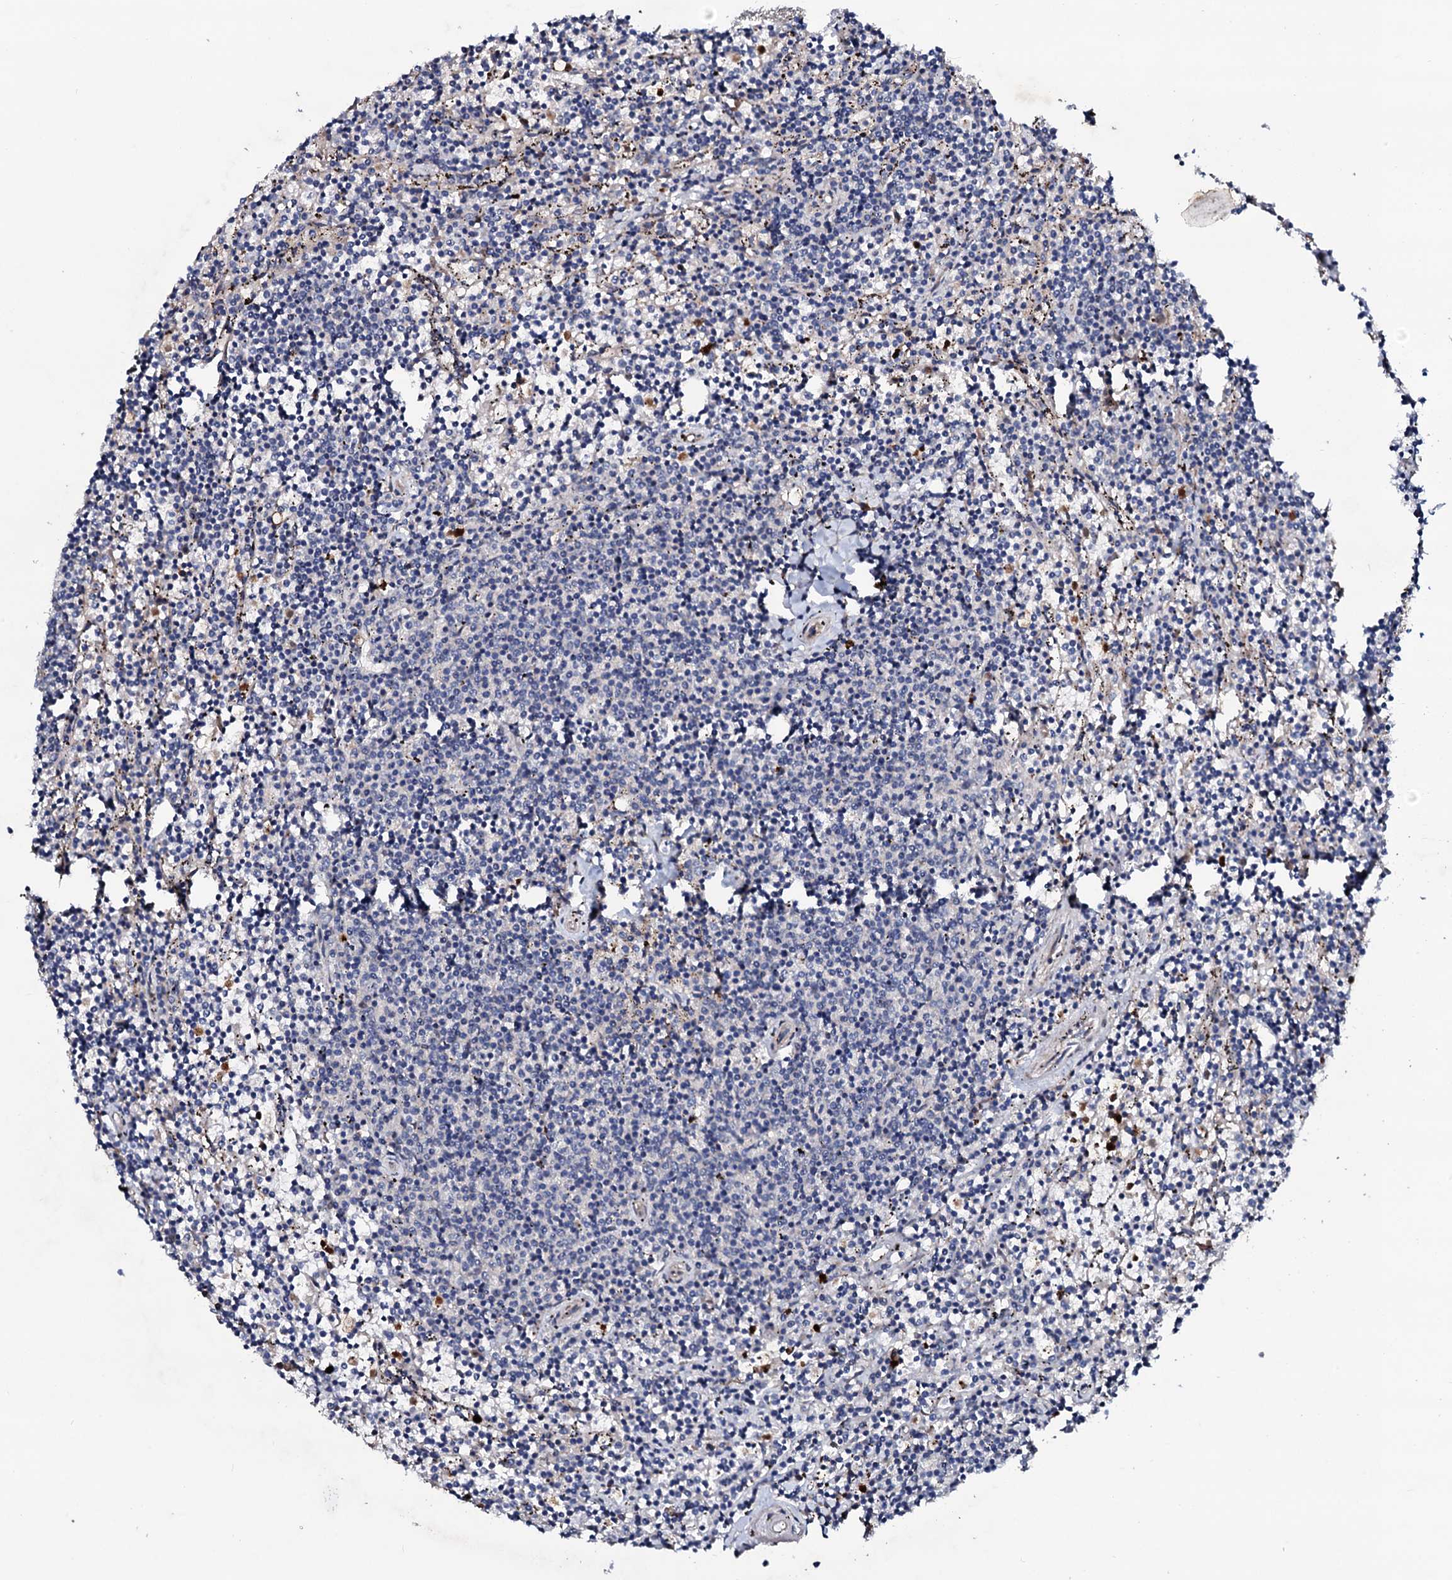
{"staining": {"intensity": "negative", "quantity": "none", "location": "none"}, "tissue": "lymphoma", "cell_type": "Tumor cells", "image_type": "cancer", "snomed": [{"axis": "morphology", "description": "Malignant lymphoma, non-Hodgkin's type, Low grade"}, {"axis": "topography", "description": "Spleen"}], "caption": "Tumor cells are negative for brown protein staining in lymphoma. Brightfield microscopy of immunohistochemistry (IHC) stained with DAB (3,3'-diaminobenzidine) (brown) and hematoxylin (blue), captured at high magnification.", "gene": "COG6", "patient": {"sex": "female", "age": 50}}